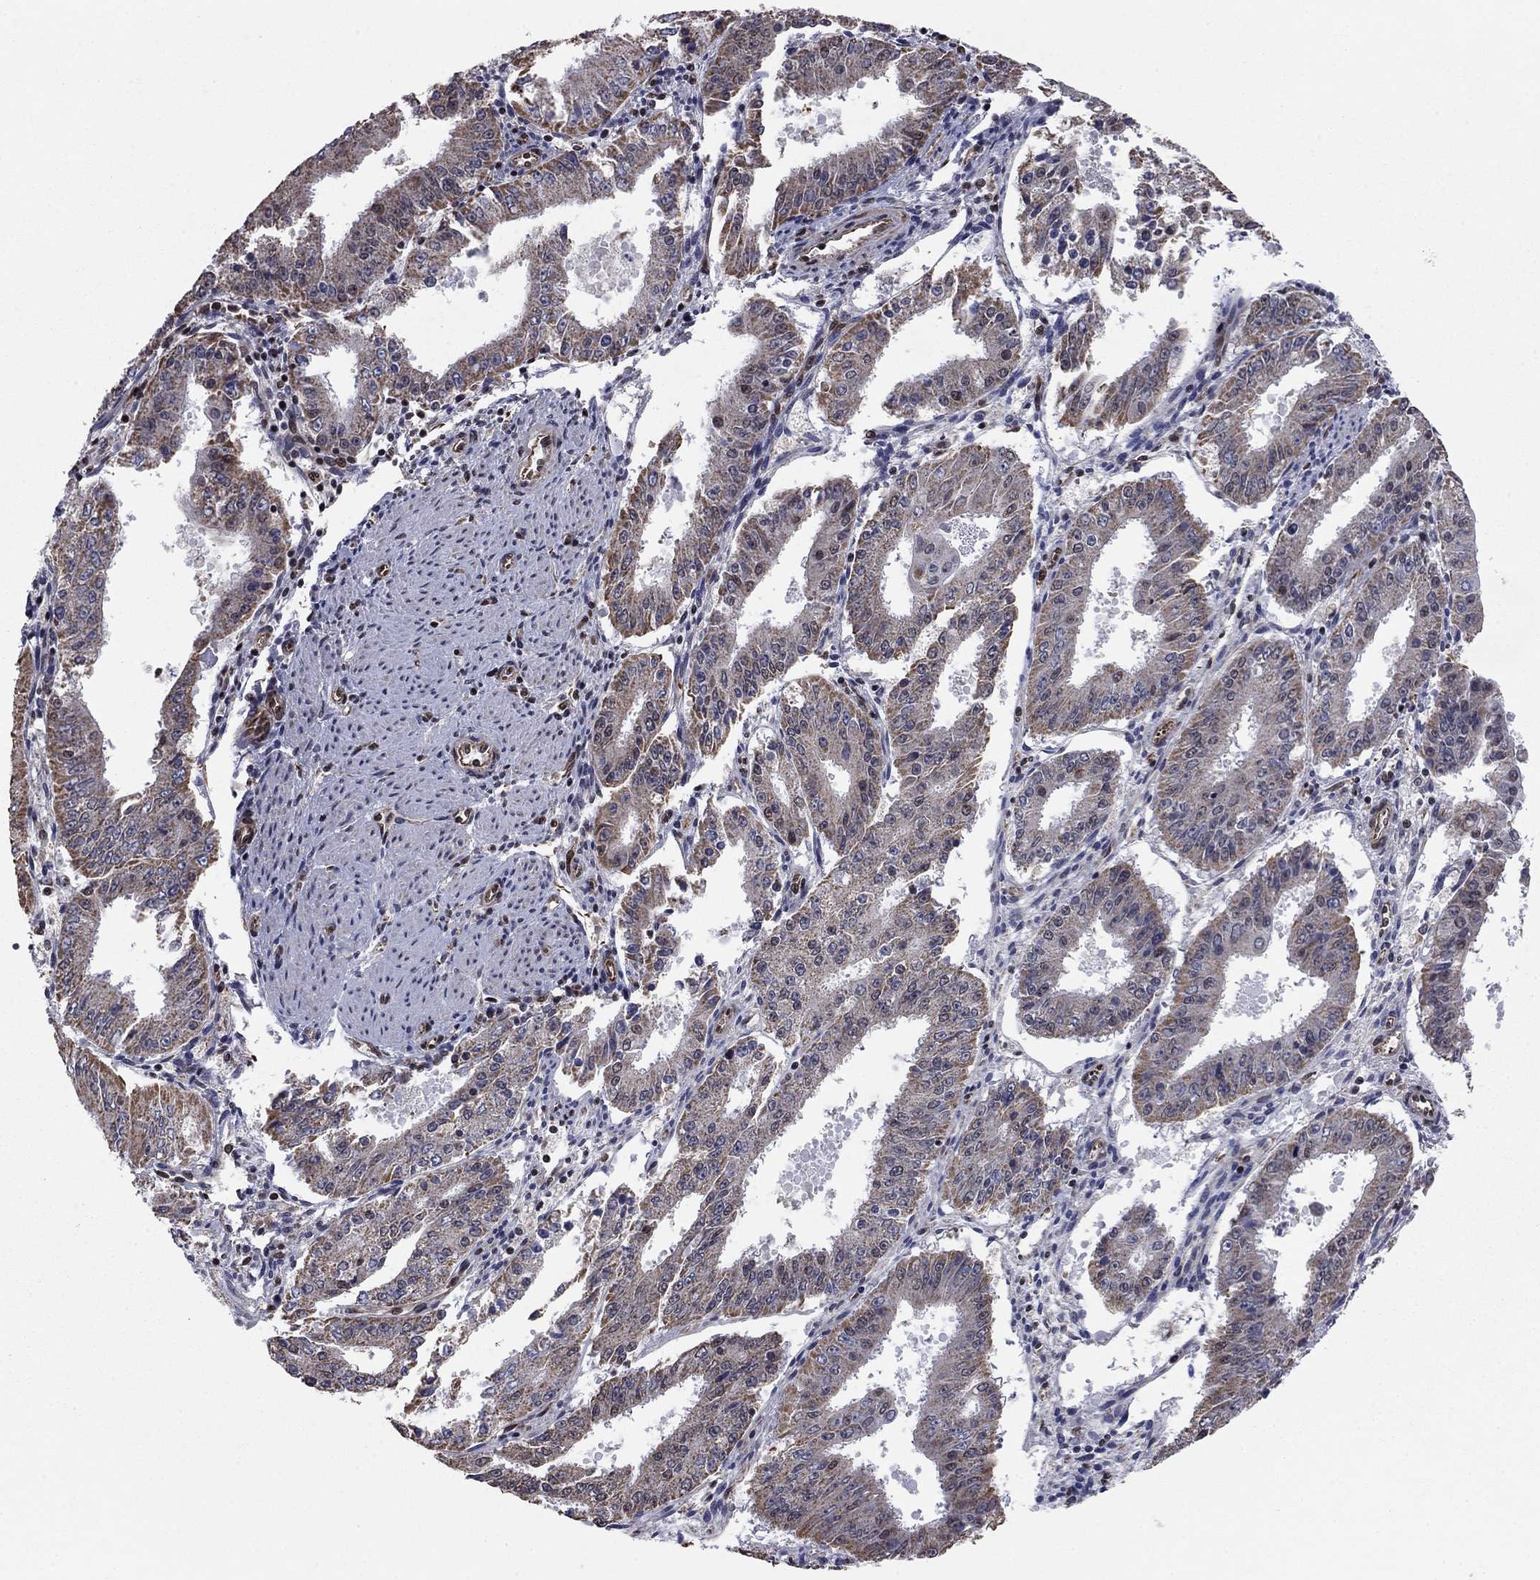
{"staining": {"intensity": "moderate", "quantity": "<25%", "location": "cytoplasmic/membranous,nuclear"}, "tissue": "ovarian cancer", "cell_type": "Tumor cells", "image_type": "cancer", "snomed": [{"axis": "morphology", "description": "Carcinoma, endometroid"}, {"axis": "topography", "description": "Ovary"}], "caption": "Brown immunohistochemical staining in human ovarian cancer (endometroid carcinoma) exhibits moderate cytoplasmic/membranous and nuclear staining in about <25% of tumor cells. The staining was performed using DAB to visualize the protein expression in brown, while the nuclei were stained in blue with hematoxylin (Magnification: 20x).", "gene": "N4BP2", "patient": {"sex": "female", "age": 42}}